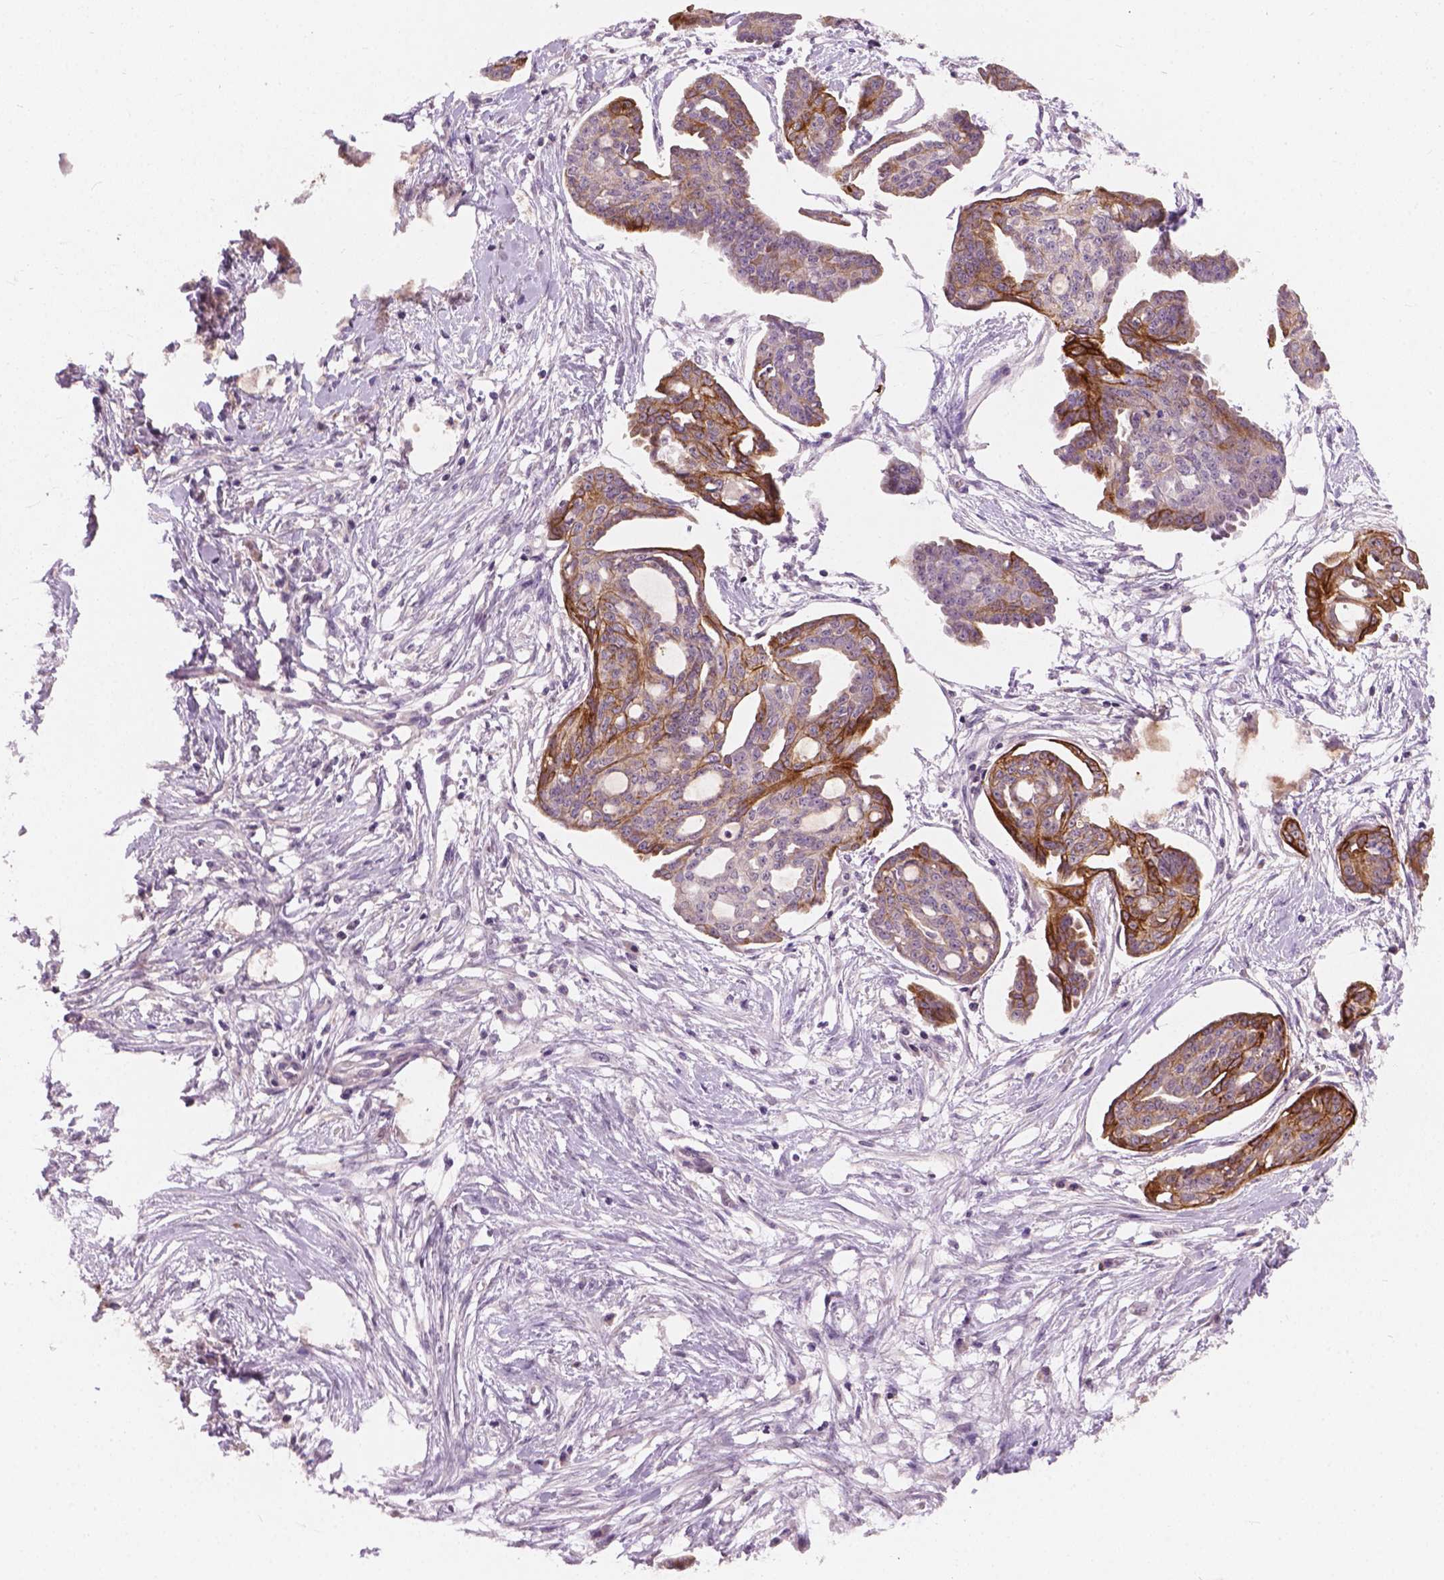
{"staining": {"intensity": "moderate", "quantity": "25%-75%", "location": "cytoplasmic/membranous"}, "tissue": "ovarian cancer", "cell_type": "Tumor cells", "image_type": "cancer", "snomed": [{"axis": "morphology", "description": "Cystadenocarcinoma, serous, NOS"}, {"axis": "topography", "description": "Ovary"}], "caption": "Tumor cells reveal moderate cytoplasmic/membranous staining in approximately 25%-75% of cells in ovarian cancer (serous cystadenocarcinoma). The staining was performed using DAB (3,3'-diaminobenzidine) to visualize the protein expression in brown, while the nuclei were stained in blue with hematoxylin (Magnification: 20x).", "gene": "KRT17", "patient": {"sex": "female", "age": 71}}